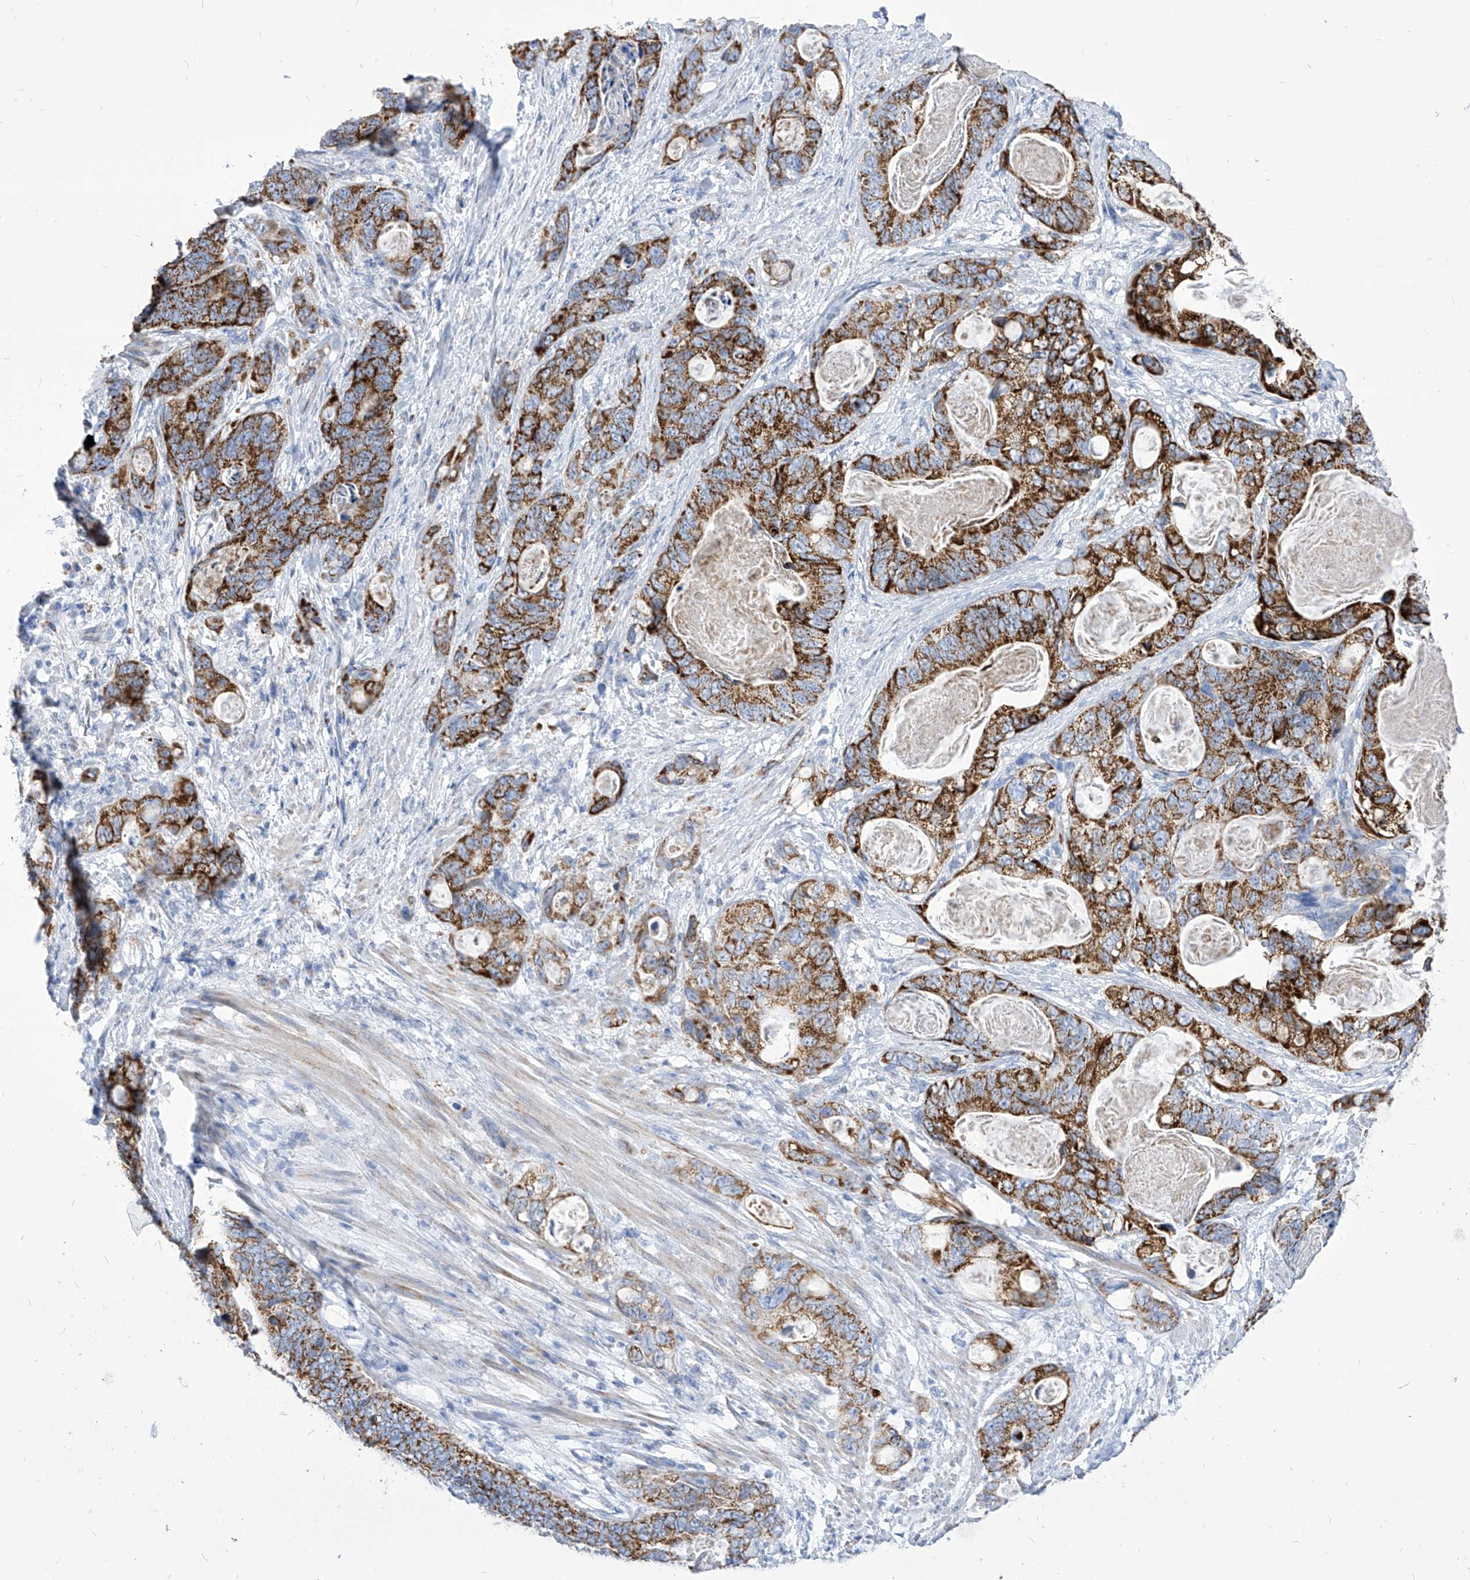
{"staining": {"intensity": "strong", "quantity": ">75%", "location": "cytoplasmic/membranous"}, "tissue": "stomach cancer", "cell_type": "Tumor cells", "image_type": "cancer", "snomed": [{"axis": "morphology", "description": "Normal tissue, NOS"}, {"axis": "morphology", "description": "Adenocarcinoma, NOS"}, {"axis": "topography", "description": "Stomach"}], "caption": "Stomach adenocarcinoma stained with immunohistochemistry shows strong cytoplasmic/membranous expression in approximately >75% of tumor cells.", "gene": "COQ3", "patient": {"sex": "female", "age": 89}}